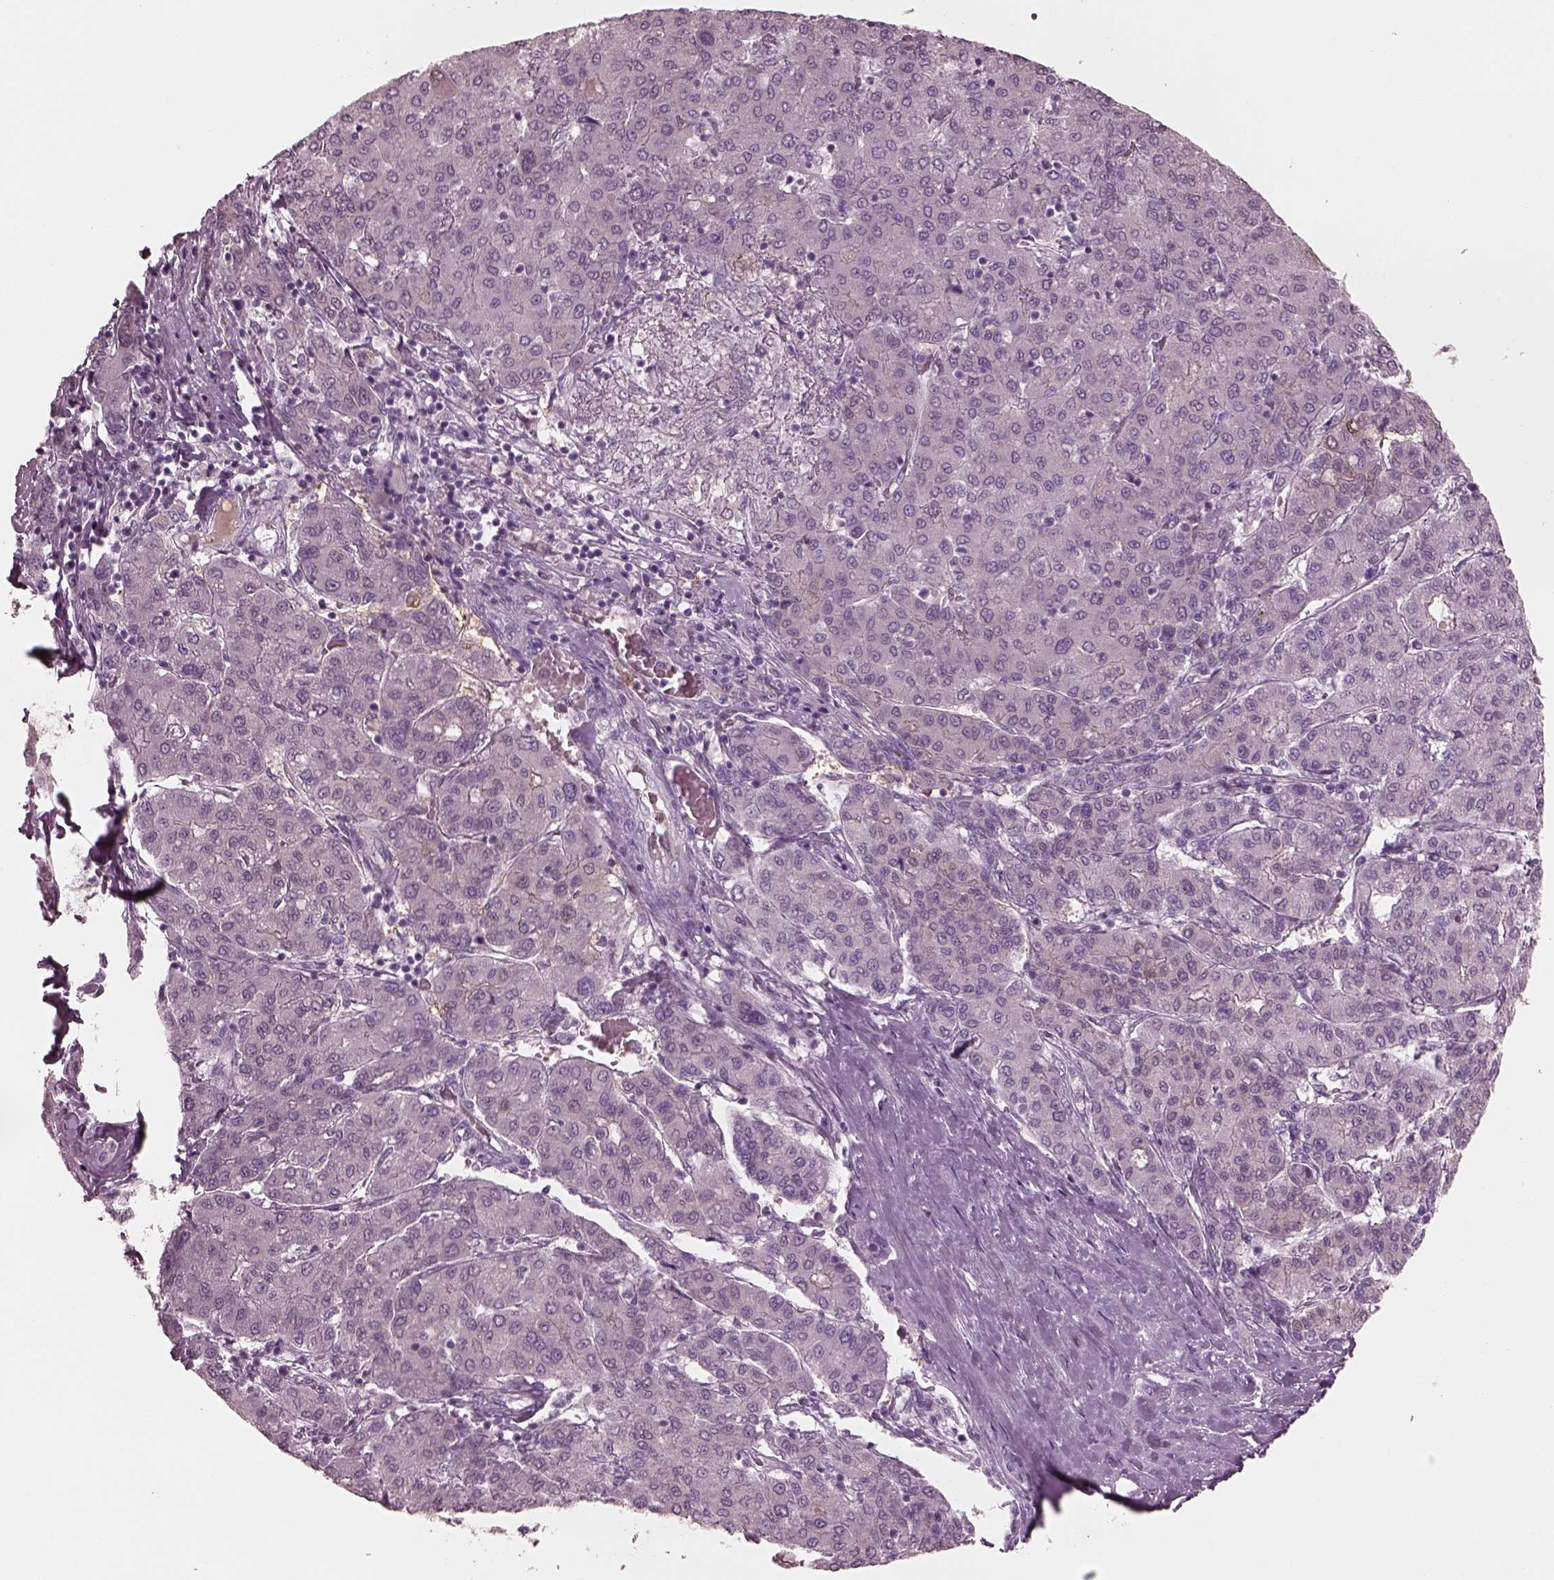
{"staining": {"intensity": "negative", "quantity": "none", "location": "none"}, "tissue": "liver cancer", "cell_type": "Tumor cells", "image_type": "cancer", "snomed": [{"axis": "morphology", "description": "Carcinoma, Hepatocellular, NOS"}, {"axis": "topography", "description": "Liver"}], "caption": "This is a image of IHC staining of liver cancer (hepatocellular carcinoma), which shows no expression in tumor cells.", "gene": "C2orf81", "patient": {"sex": "male", "age": 65}}